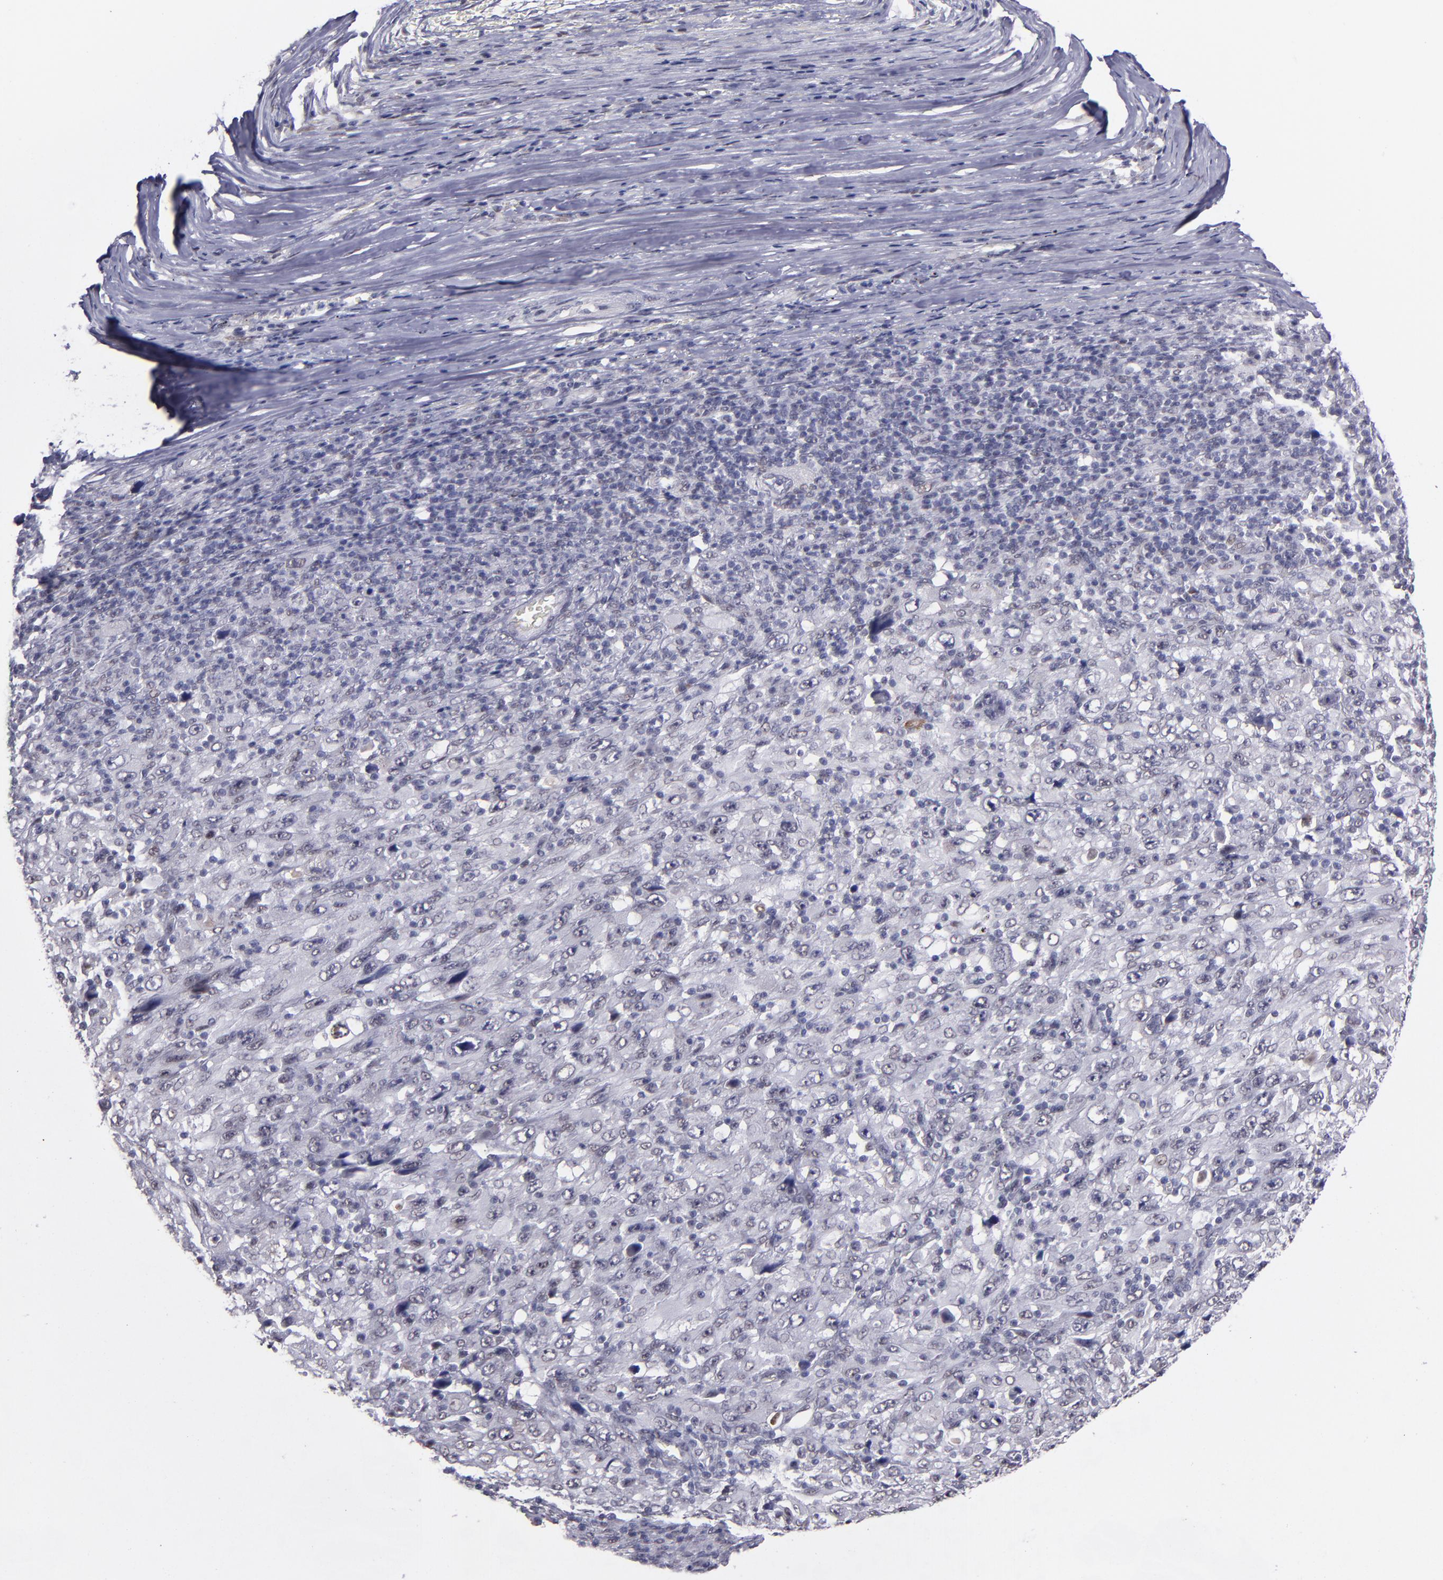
{"staining": {"intensity": "weak", "quantity": "<25%", "location": "nuclear"}, "tissue": "melanoma", "cell_type": "Tumor cells", "image_type": "cancer", "snomed": [{"axis": "morphology", "description": "Malignant melanoma, Metastatic site"}, {"axis": "topography", "description": "Skin"}], "caption": "This is an immunohistochemistry photomicrograph of human malignant melanoma (metastatic site). There is no staining in tumor cells.", "gene": "OTUB2", "patient": {"sex": "female", "age": 56}}